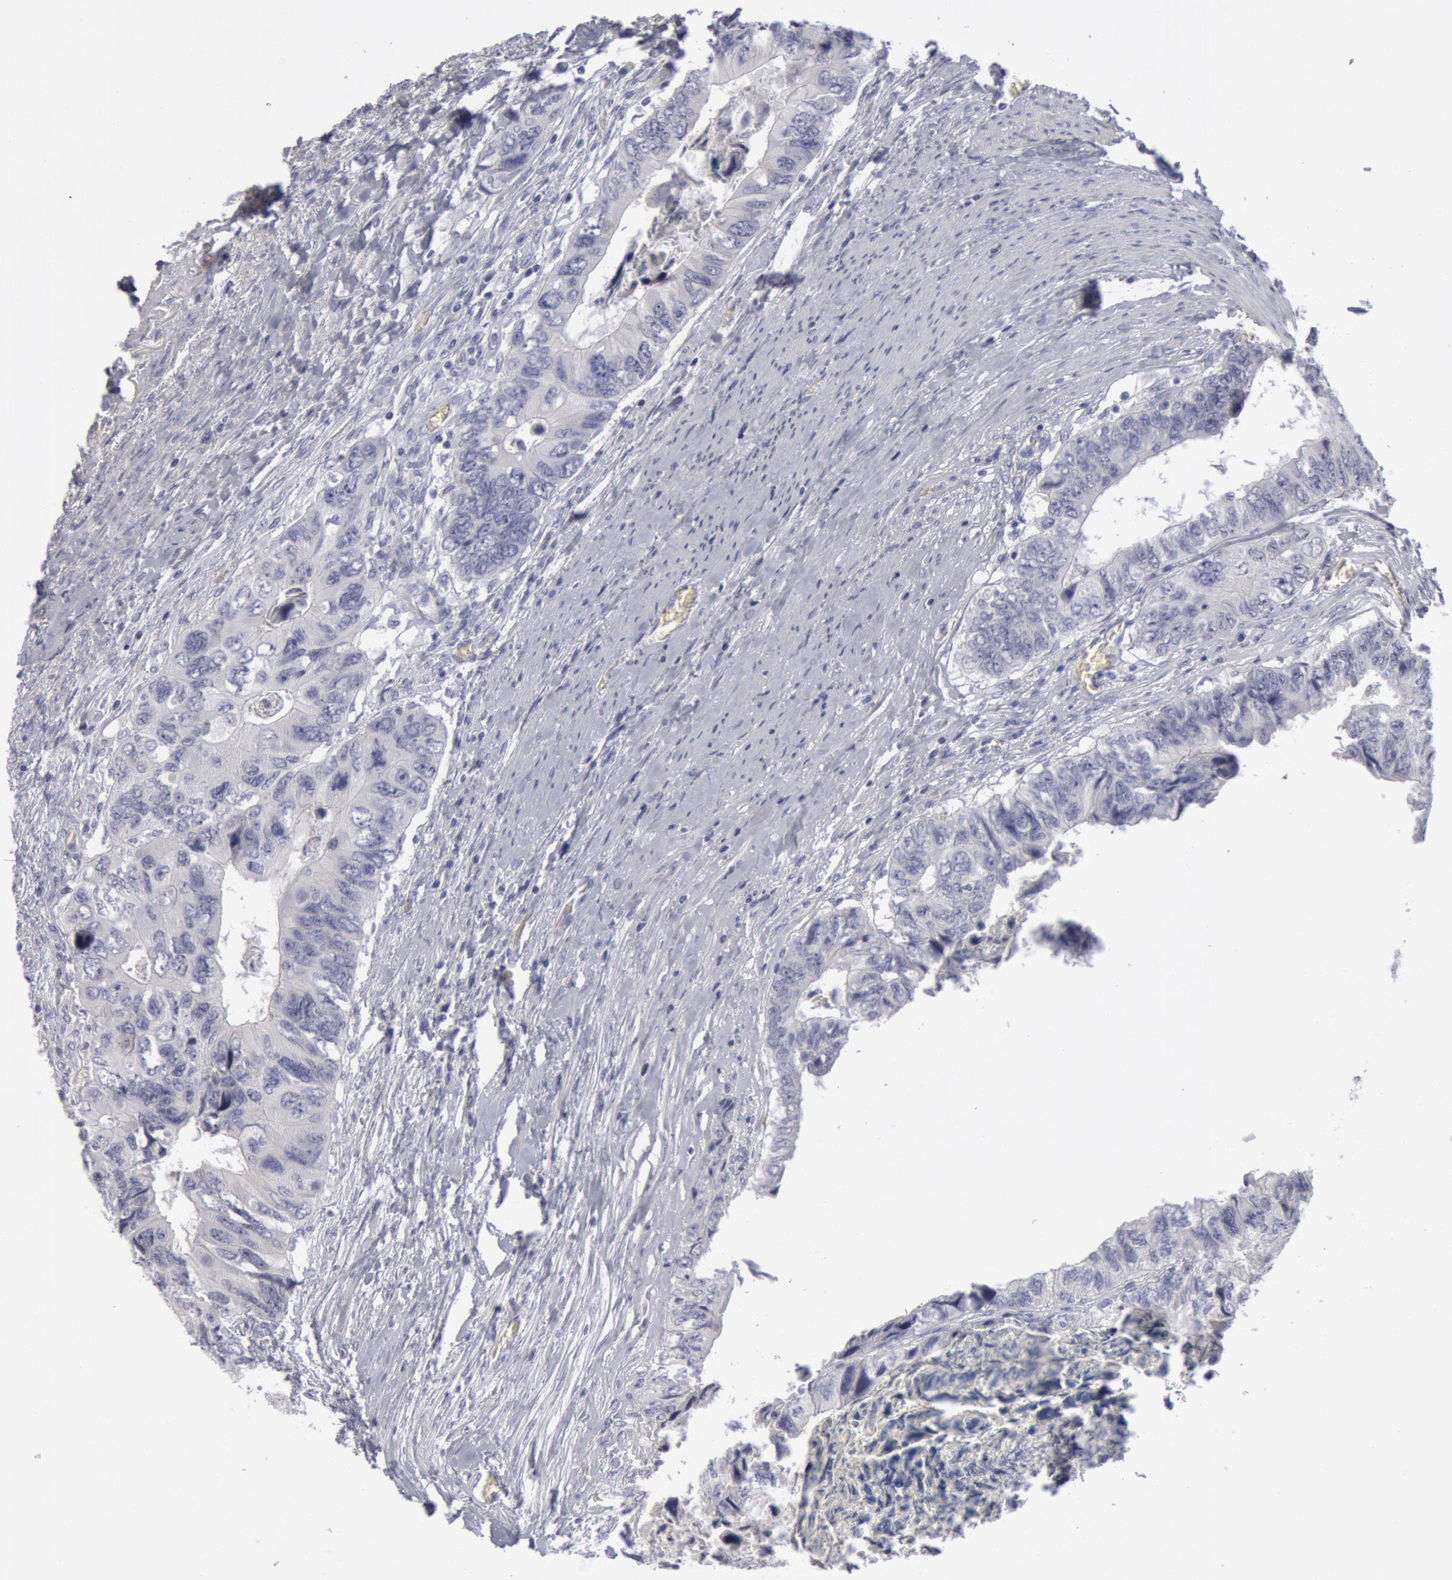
{"staining": {"intensity": "negative", "quantity": "none", "location": "none"}, "tissue": "colorectal cancer", "cell_type": "Tumor cells", "image_type": "cancer", "snomed": [{"axis": "morphology", "description": "Adenocarcinoma, NOS"}, {"axis": "topography", "description": "Rectum"}], "caption": "A high-resolution image shows immunohistochemistry (IHC) staining of adenocarcinoma (colorectal), which shows no significant staining in tumor cells.", "gene": "SMC1B", "patient": {"sex": "female", "age": 82}}